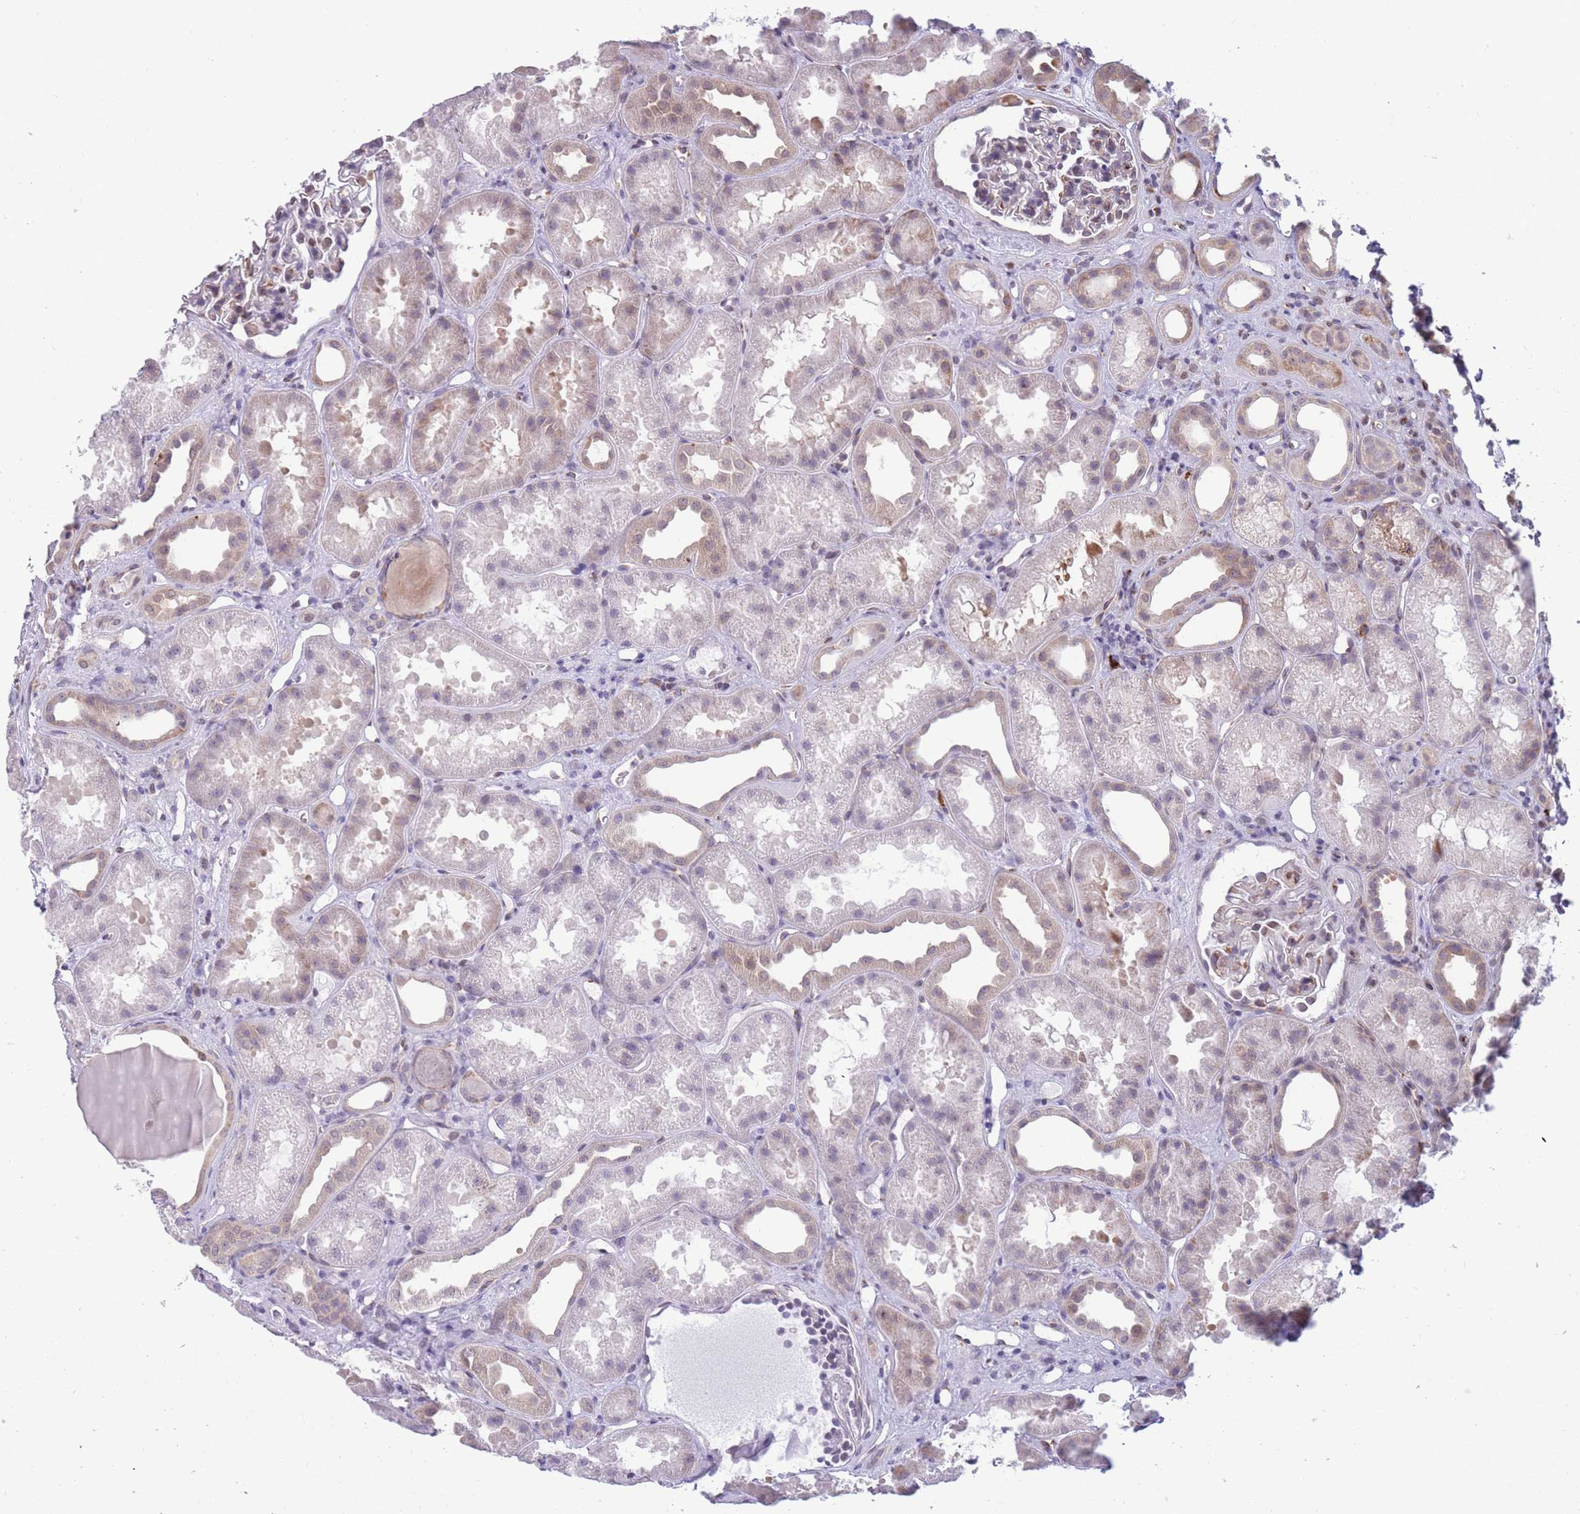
{"staining": {"intensity": "negative", "quantity": "none", "location": "none"}, "tissue": "kidney", "cell_type": "Cells in glomeruli", "image_type": "normal", "snomed": [{"axis": "morphology", "description": "Normal tissue, NOS"}, {"axis": "topography", "description": "Kidney"}], "caption": "DAB immunohistochemical staining of benign kidney shows no significant expression in cells in glomeruli.", "gene": "TMEM121", "patient": {"sex": "male", "age": 61}}